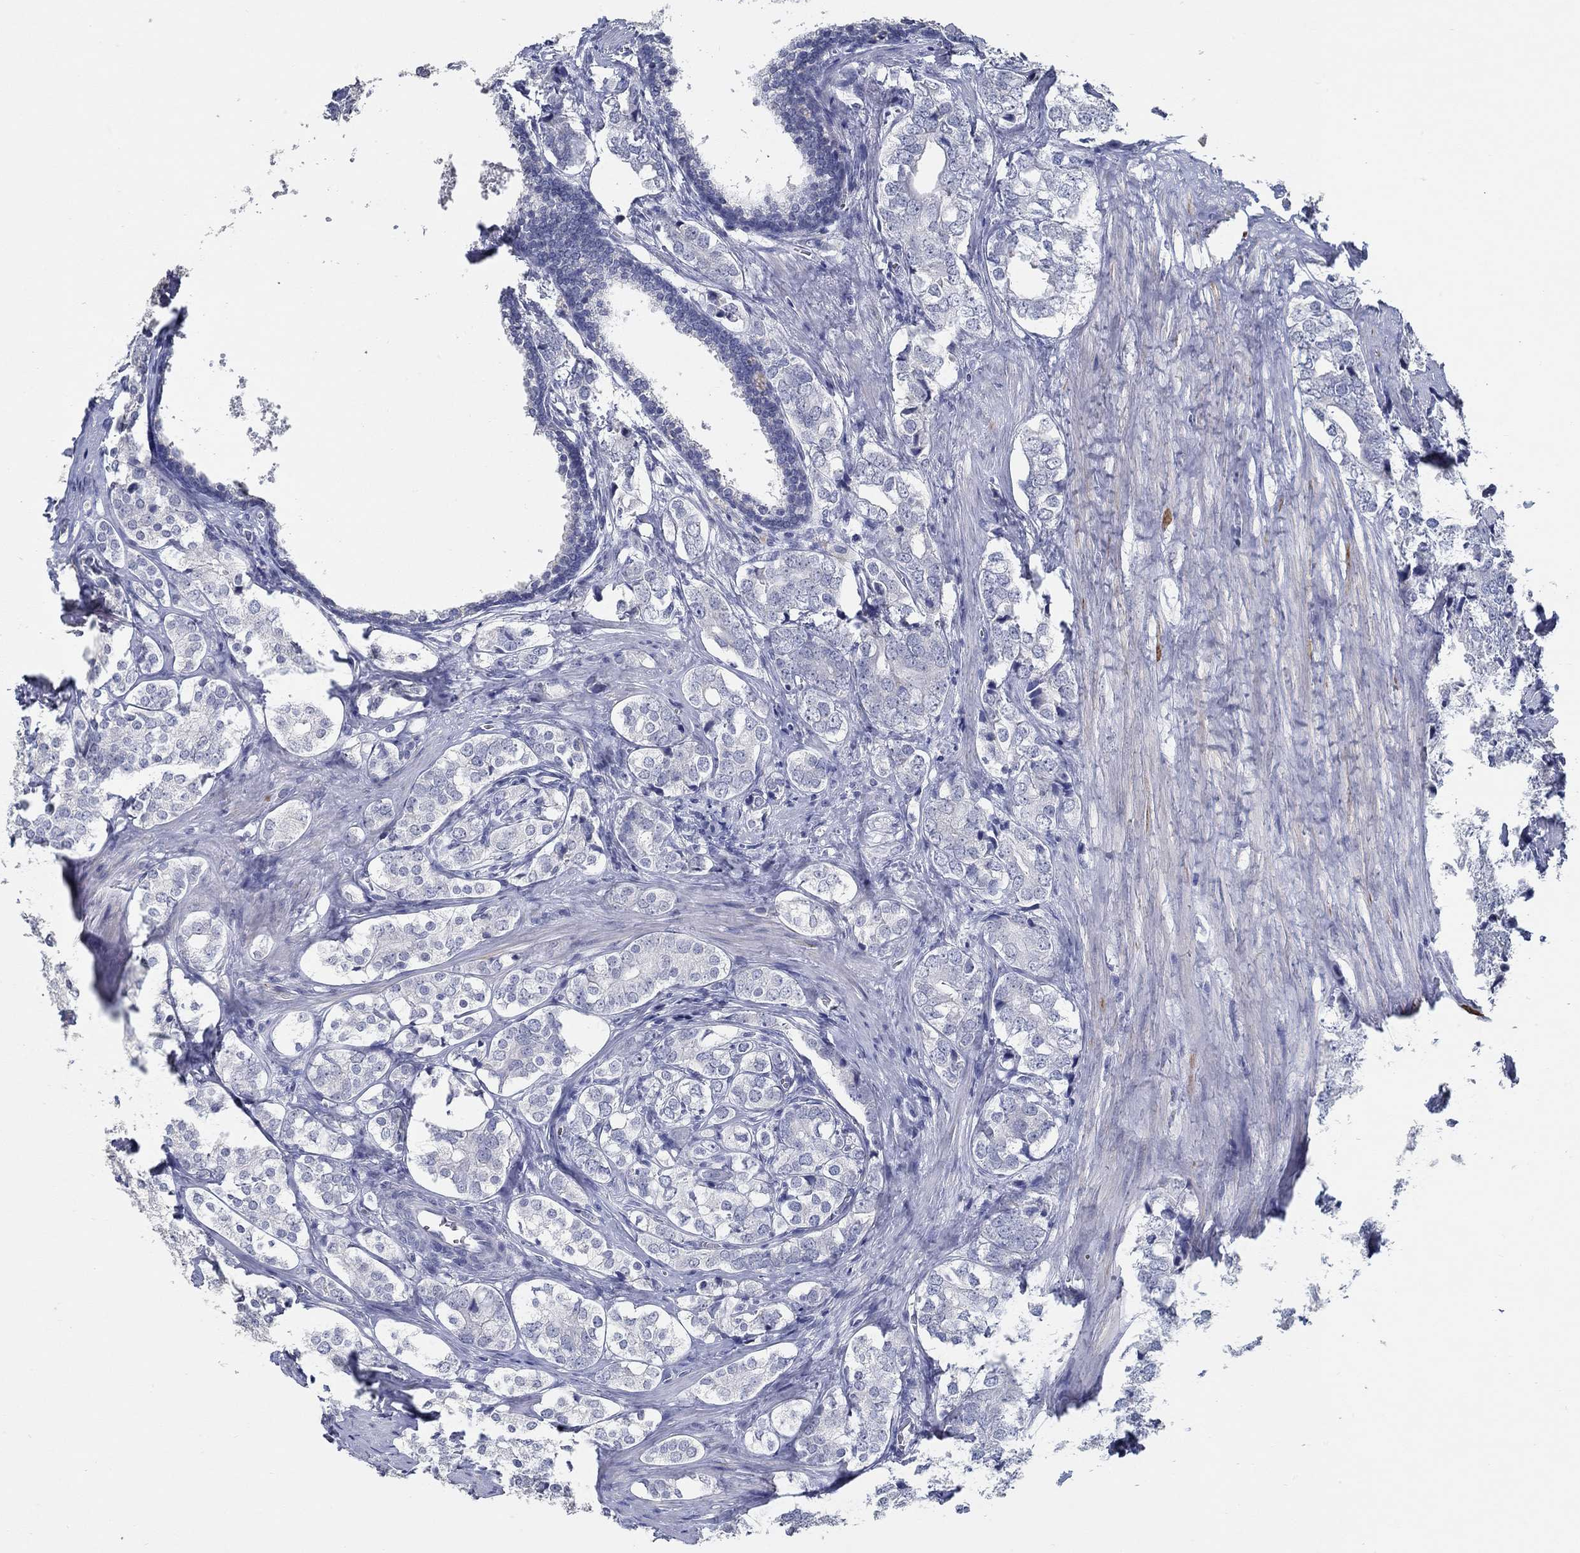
{"staining": {"intensity": "negative", "quantity": "none", "location": "none"}, "tissue": "prostate cancer", "cell_type": "Tumor cells", "image_type": "cancer", "snomed": [{"axis": "morphology", "description": "Adenocarcinoma, NOS"}, {"axis": "topography", "description": "Prostate and seminal vesicle, NOS"}], "caption": "The histopathology image reveals no significant expression in tumor cells of adenocarcinoma (prostate).", "gene": "NUP155", "patient": {"sex": "male", "age": 63}}